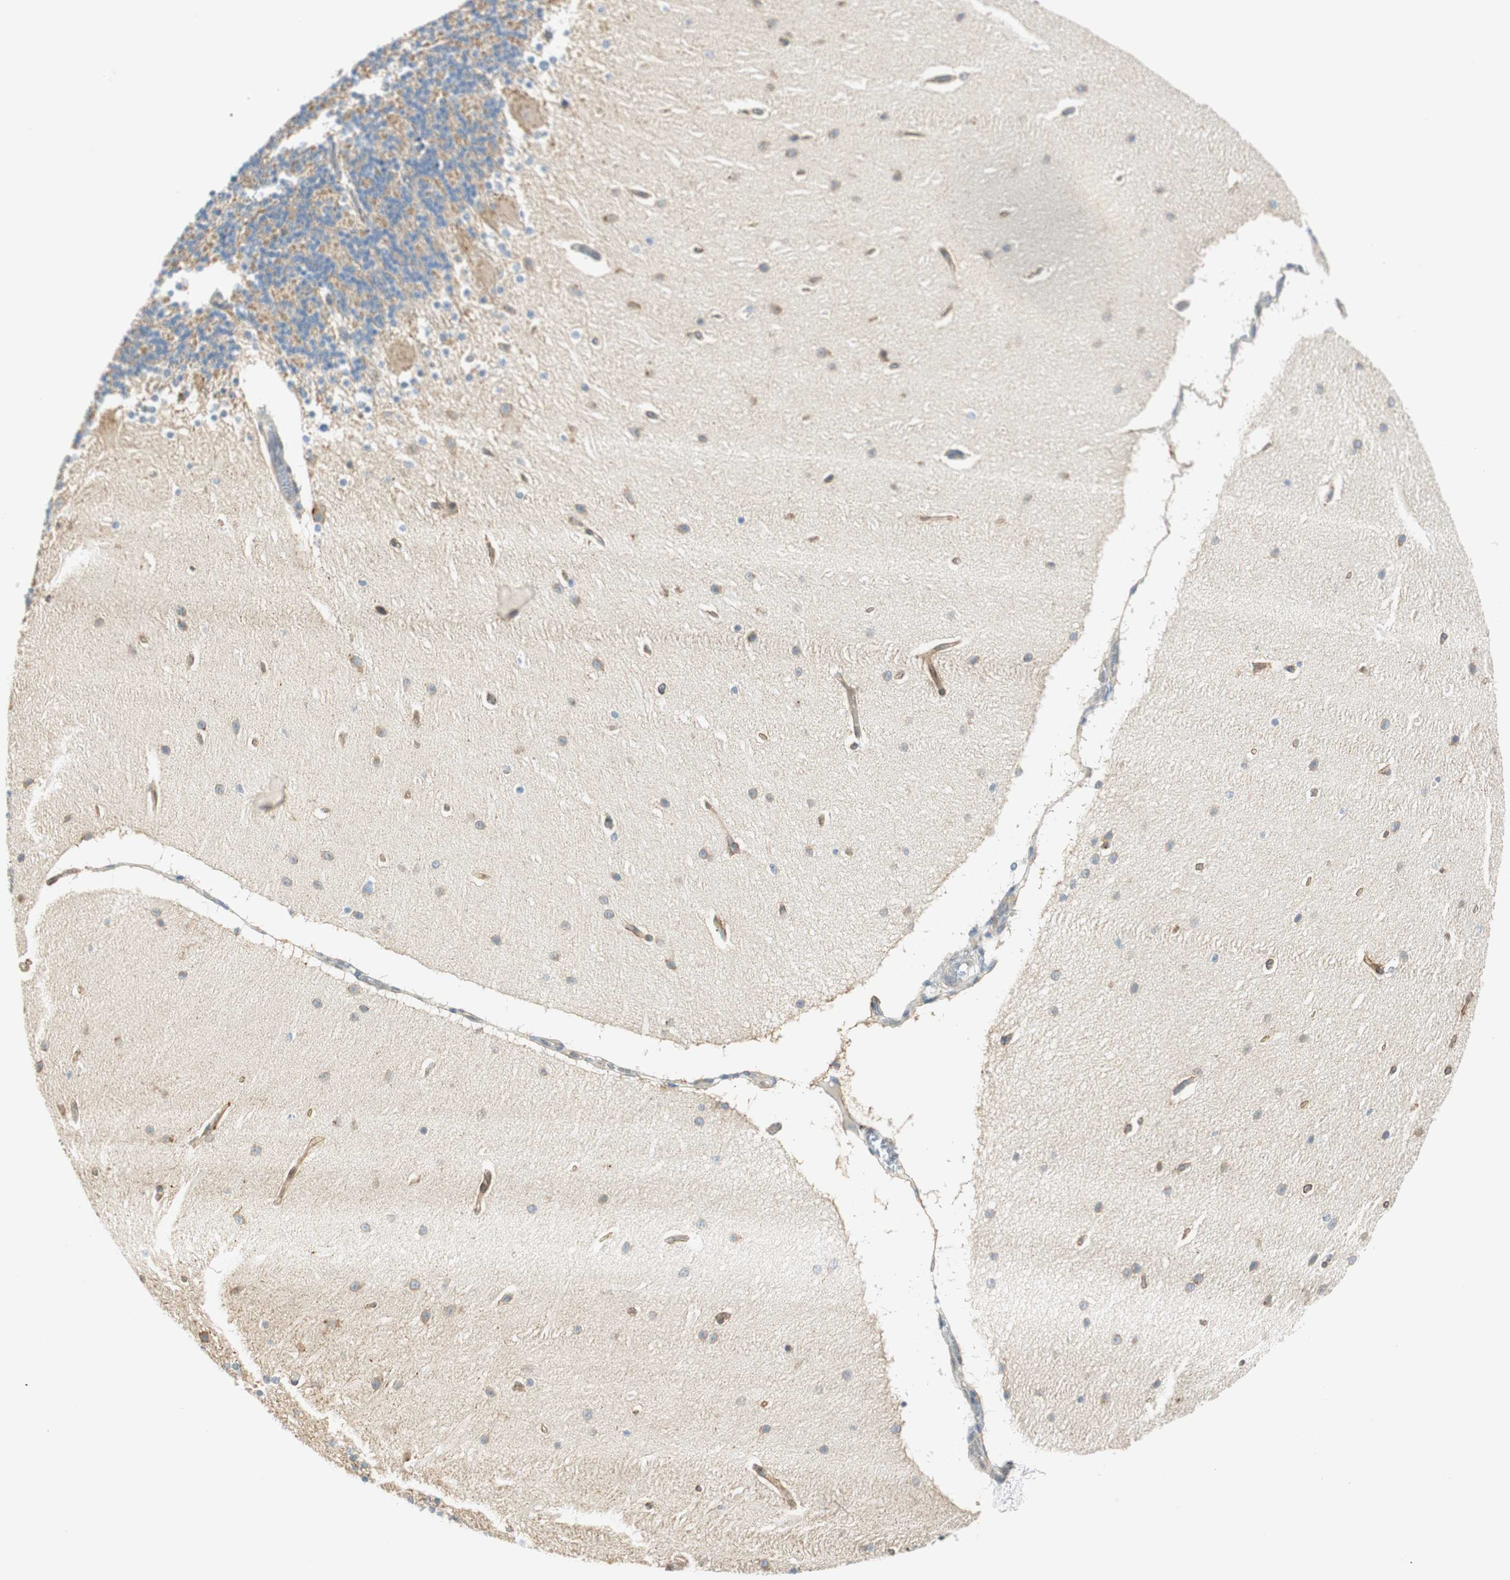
{"staining": {"intensity": "moderate", "quantity": ">75%", "location": "cytoplasmic/membranous"}, "tissue": "cerebellum", "cell_type": "Cells in granular layer", "image_type": "normal", "snomed": [{"axis": "morphology", "description": "Normal tissue, NOS"}, {"axis": "topography", "description": "Cerebellum"}], "caption": "Protein staining of normal cerebellum reveals moderate cytoplasmic/membranous positivity in about >75% of cells in granular layer. (DAB (3,3'-diaminobenzidine) IHC, brown staining for protein, blue staining for nuclei).", "gene": "MSX2", "patient": {"sex": "female", "age": 54}}